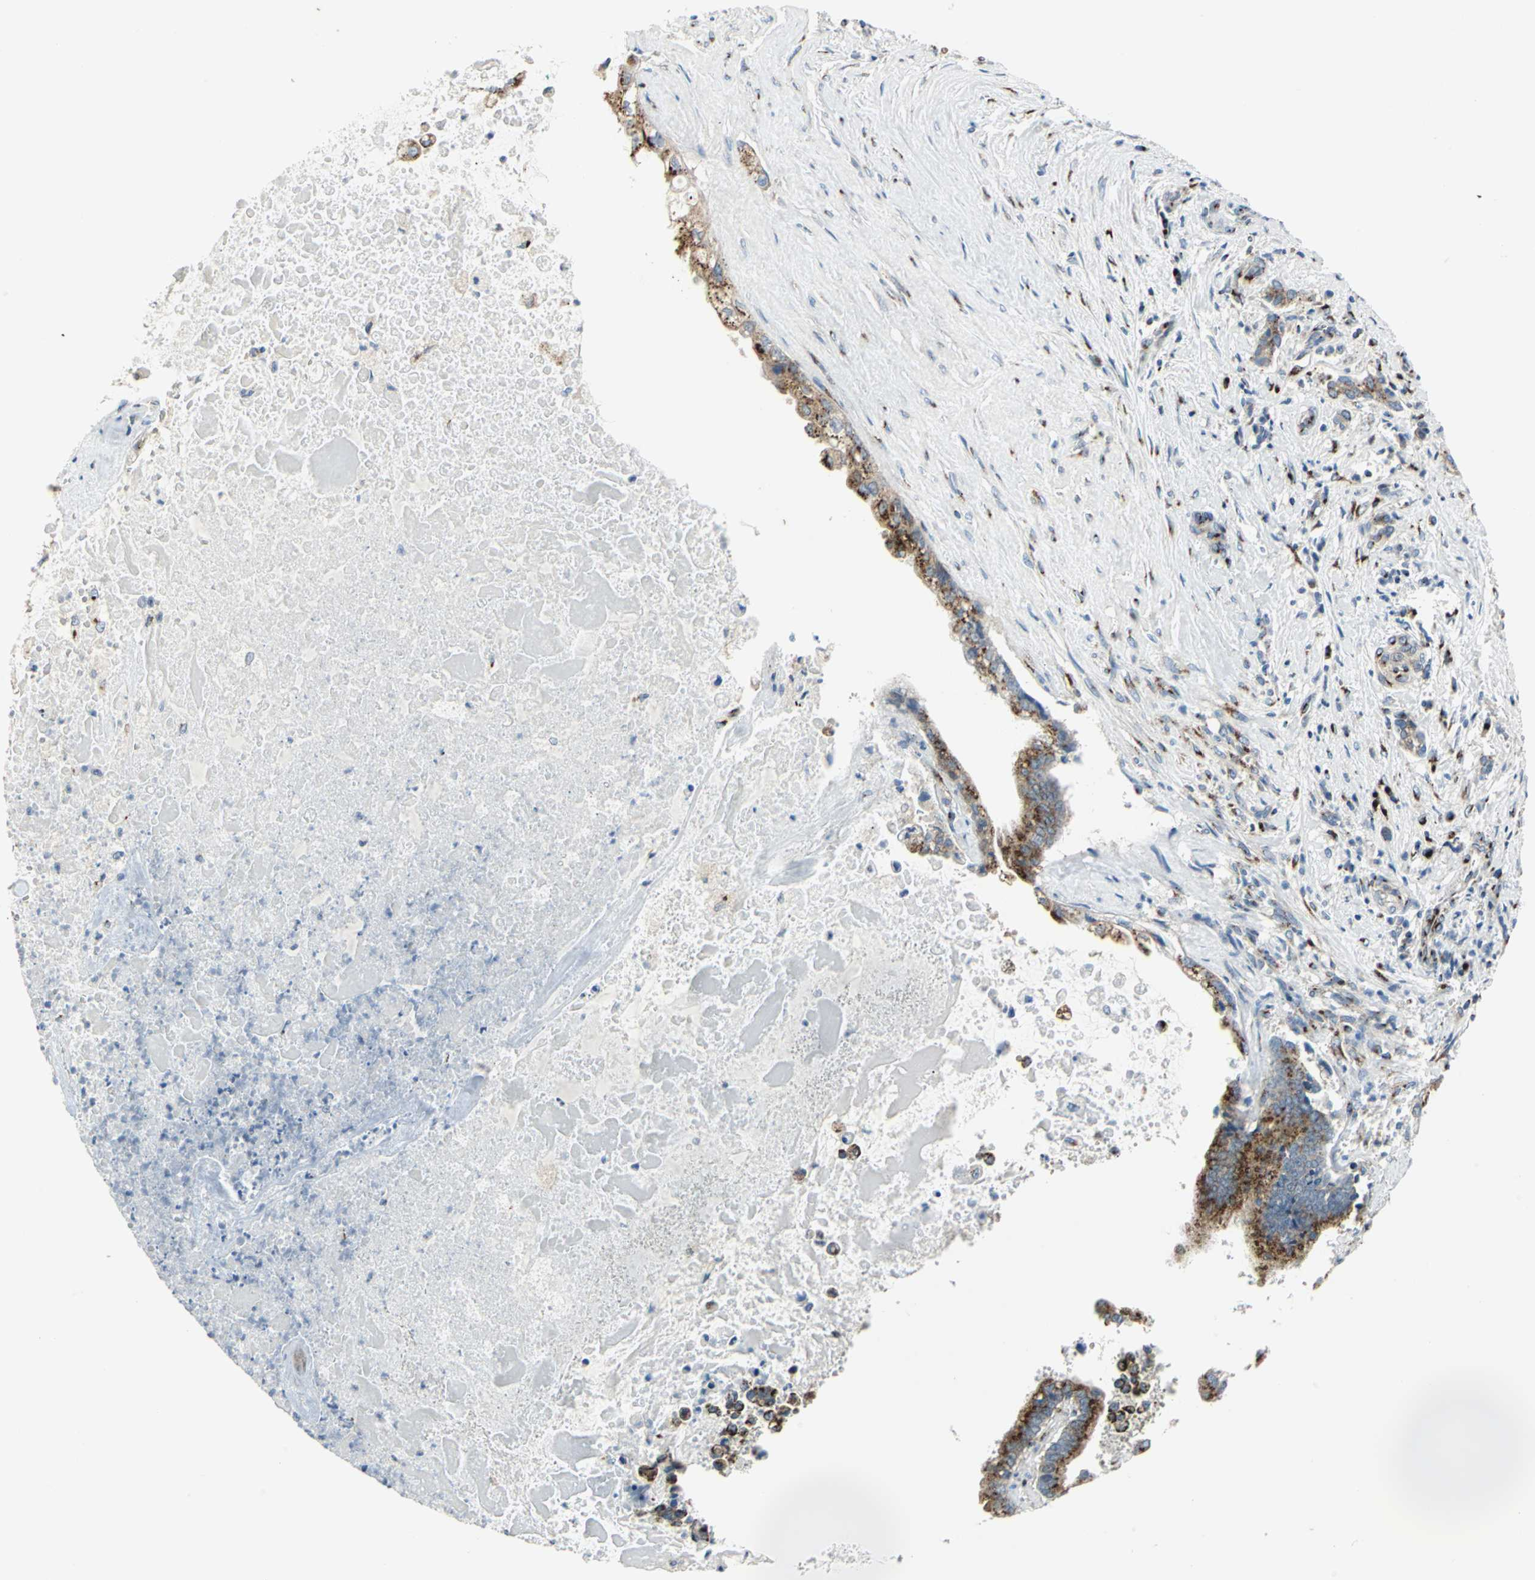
{"staining": {"intensity": "strong", "quantity": ">75%", "location": "cytoplasmic/membranous"}, "tissue": "liver cancer", "cell_type": "Tumor cells", "image_type": "cancer", "snomed": [{"axis": "morphology", "description": "Cholangiocarcinoma"}, {"axis": "topography", "description": "Liver"}], "caption": "Immunohistochemical staining of liver cancer (cholangiocarcinoma) reveals high levels of strong cytoplasmic/membranous positivity in approximately >75% of tumor cells.", "gene": "GPR3", "patient": {"sex": "male", "age": 57}}